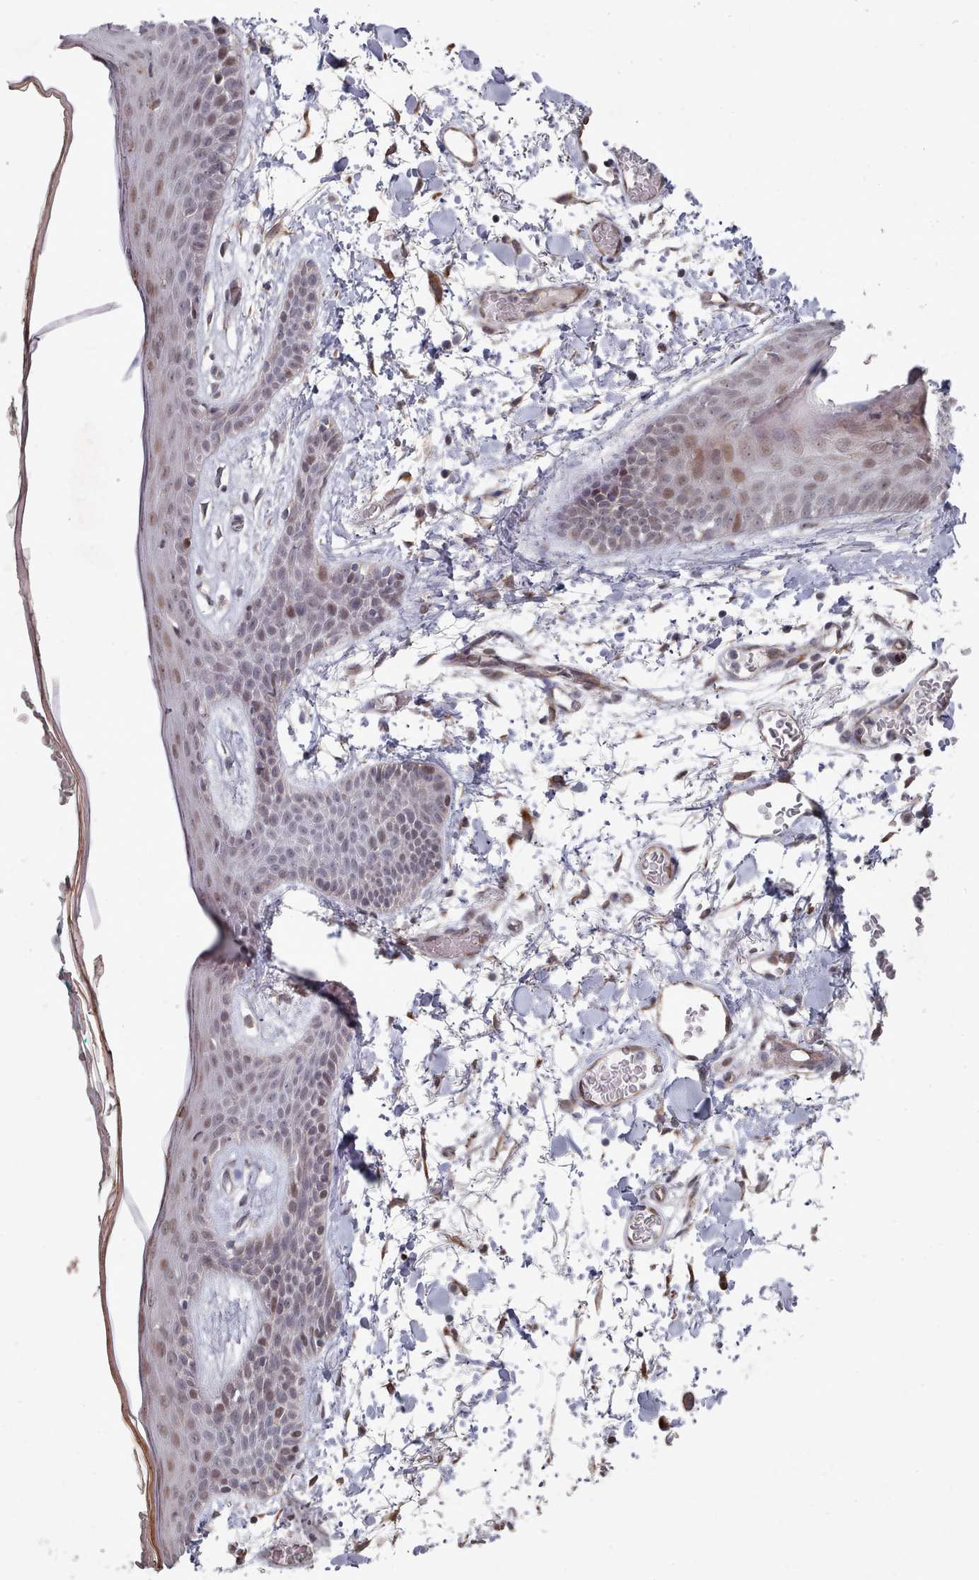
{"staining": {"intensity": "negative", "quantity": "none", "location": "none"}, "tissue": "skin", "cell_type": "Fibroblasts", "image_type": "normal", "snomed": [{"axis": "morphology", "description": "Normal tissue, NOS"}, {"axis": "topography", "description": "Skin"}], "caption": "Fibroblasts show no significant staining in benign skin. (Immunohistochemistry (ihc), brightfield microscopy, high magnification).", "gene": "CPSF4", "patient": {"sex": "male", "age": 79}}